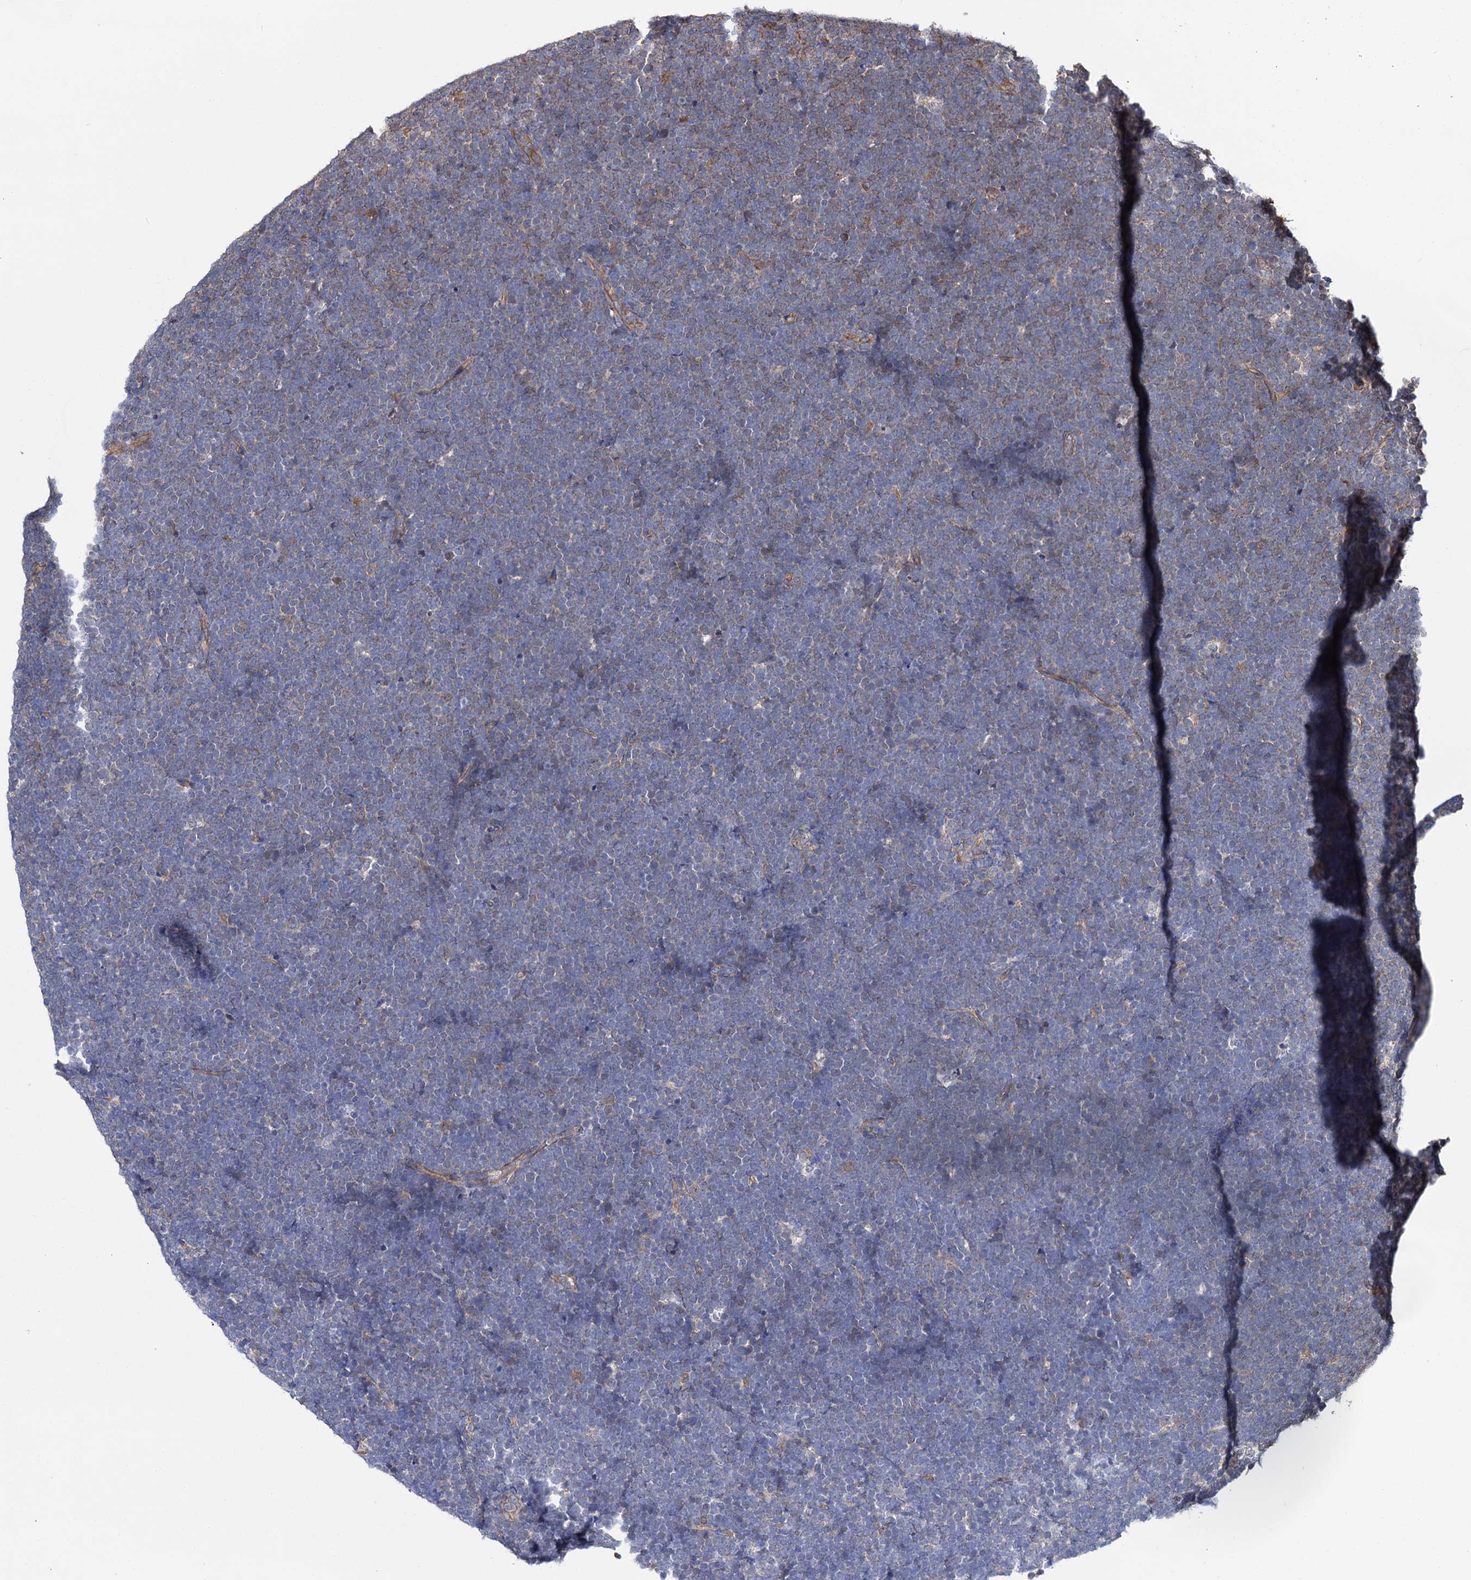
{"staining": {"intensity": "weak", "quantity": "<25%", "location": "cytoplasmic/membranous"}, "tissue": "lymphoma", "cell_type": "Tumor cells", "image_type": "cancer", "snomed": [{"axis": "morphology", "description": "Malignant lymphoma, non-Hodgkin's type, High grade"}, {"axis": "topography", "description": "Lymph node"}], "caption": "High power microscopy image of an immunohistochemistry (IHC) image of malignant lymphoma, non-Hodgkin's type (high-grade), revealing no significant expression in tumor cells. (Stains: DAB (3,3'-diaminobenzidine) immunohistochemistry with hematoxylin counter stain, Microscopy: brightfield microscopy at high magnification).", "gene": "IDI1", "patient": {"sex": "male", "age": 13}}